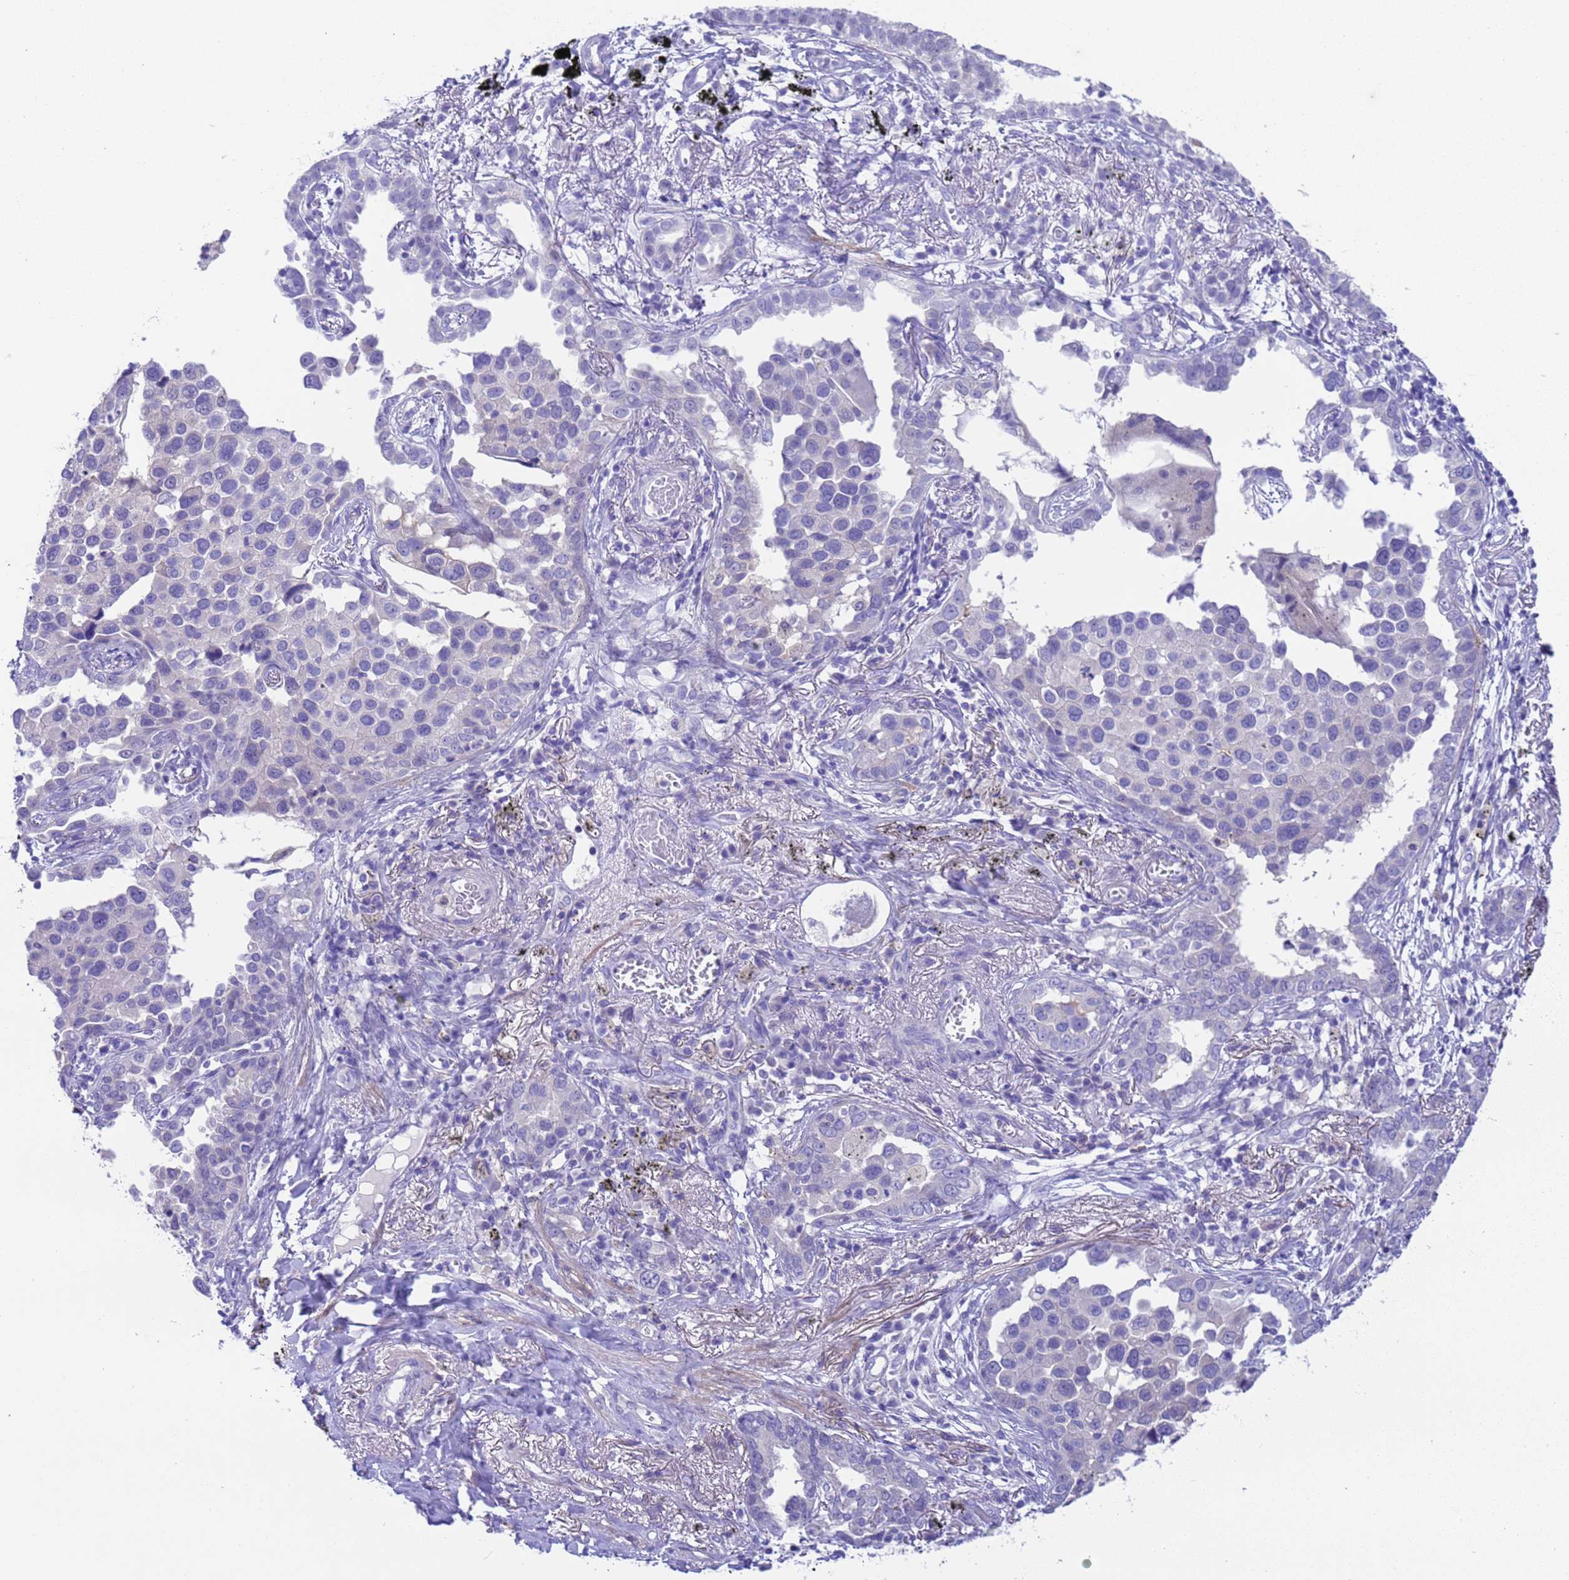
{"staining": {"intensity": "negative", "quantity": "none", "location": "none"}, "tissue": "lung cancer", "cell_type": "Tumor cells", "image_type": "cancer", "snomed": [{"axis": "morphology", "description": "Adenocarcinoma, NOS"}, {"axis": "topography", "description": "Lung"}], "caption": "This is an IHC micrograph of lung adenocarcinoma. There is no expression in tumor cells.", "gene": "USP38", "patient": {"sex": "male", "age": 67}}